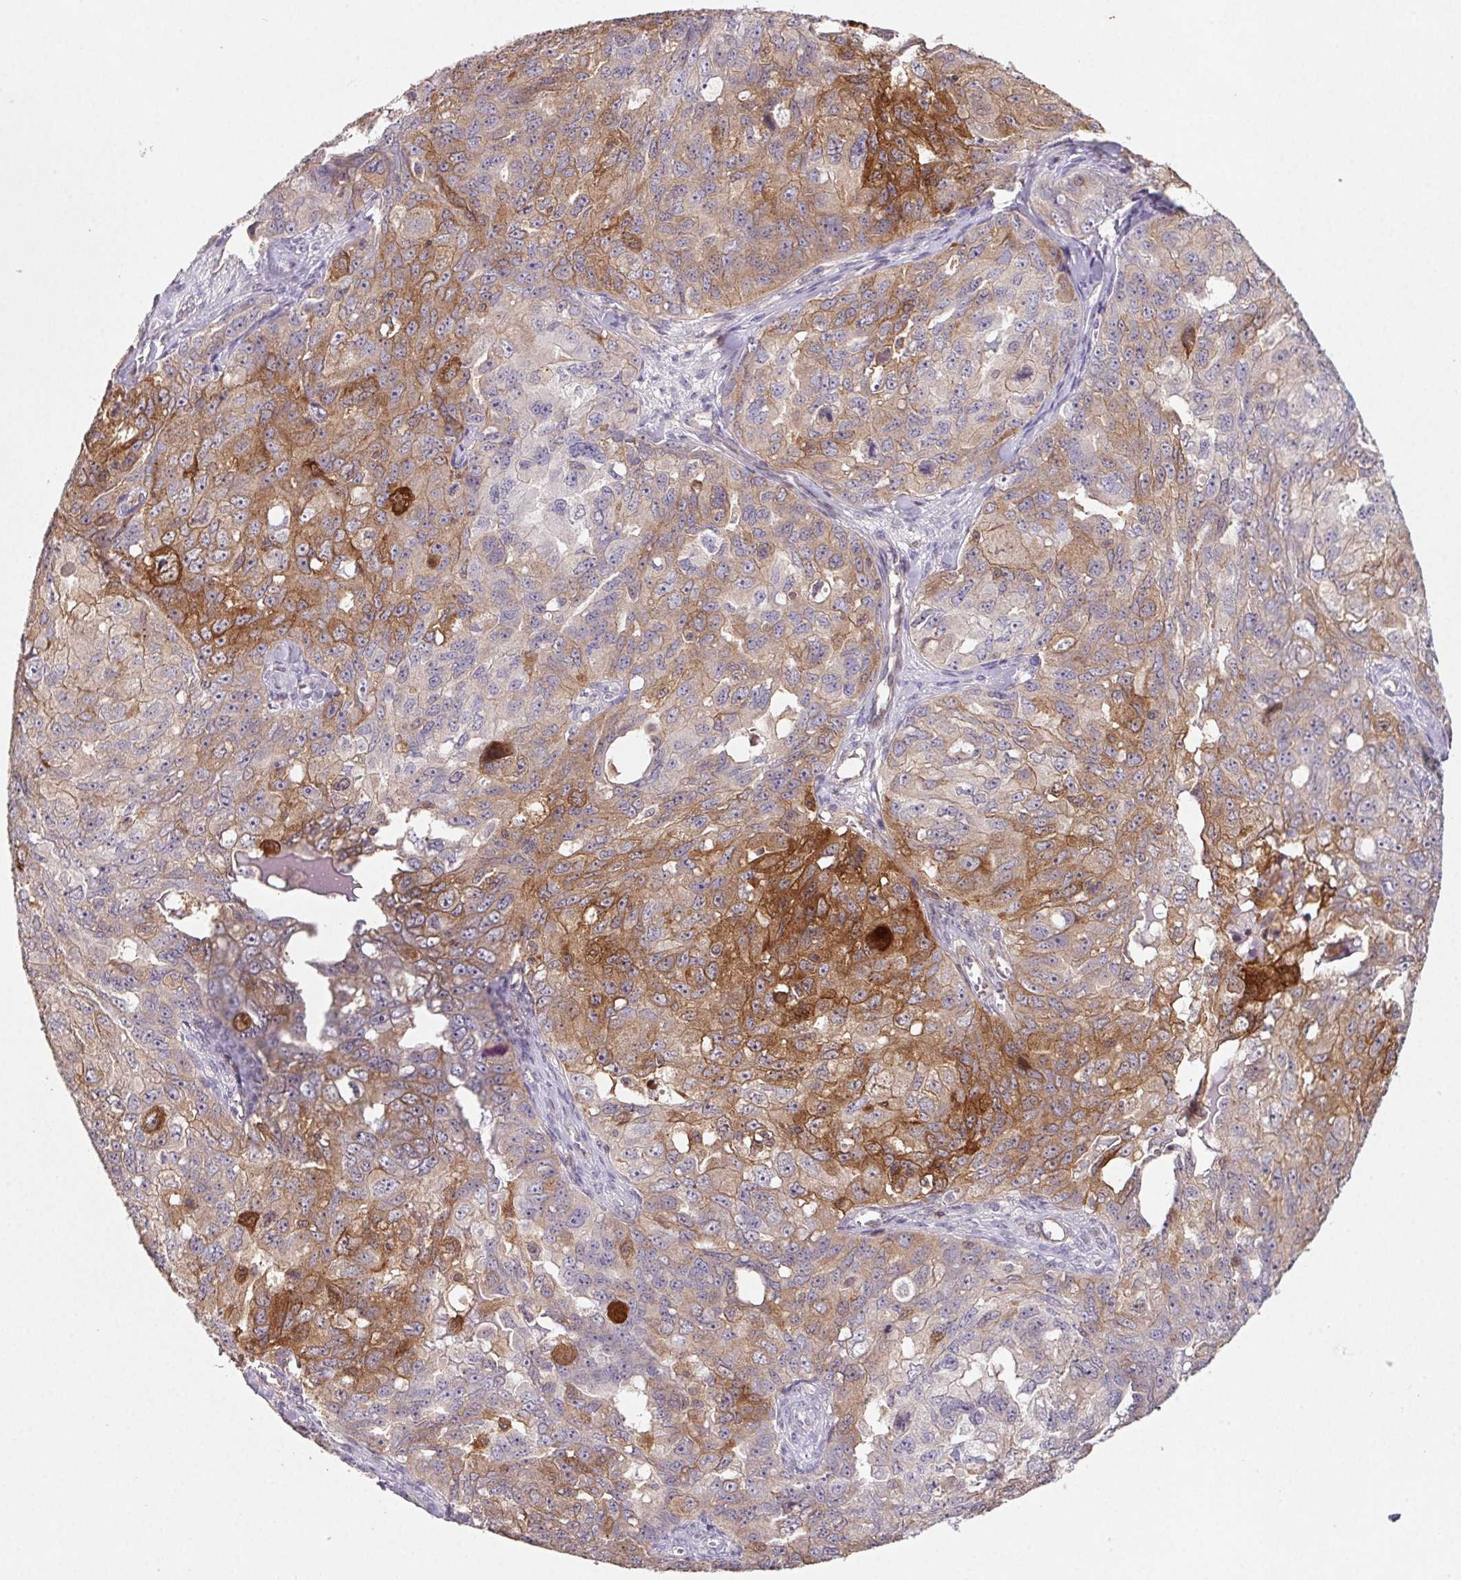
{"staining": {"intensity": "strong", "quantity": "<25%", "location": "cytoplasmic/membranous"}, "tissue": "ovarian cancer", "cell_type": "Tumor cells", "image_type": "cancer", "snomed": [{"axis": "morphology", "description": "Carcinoma, endometroid"}, {"axis": "topography", "description": "Ovary"}], "caption": "Ovarian endometroid carcinoma stained with immunohistochemistry displays strong cytoplasmic/membranous expression in approximately <25% of tumor cells. The protein is stained brown, and the nuclei are stained in blue (DAB (3,3'-diaminobenzidine) IHC with brightfield microscopy, high magnification).", "gene": "GBP1", "patient": {"sex": "female", "age": 70}}